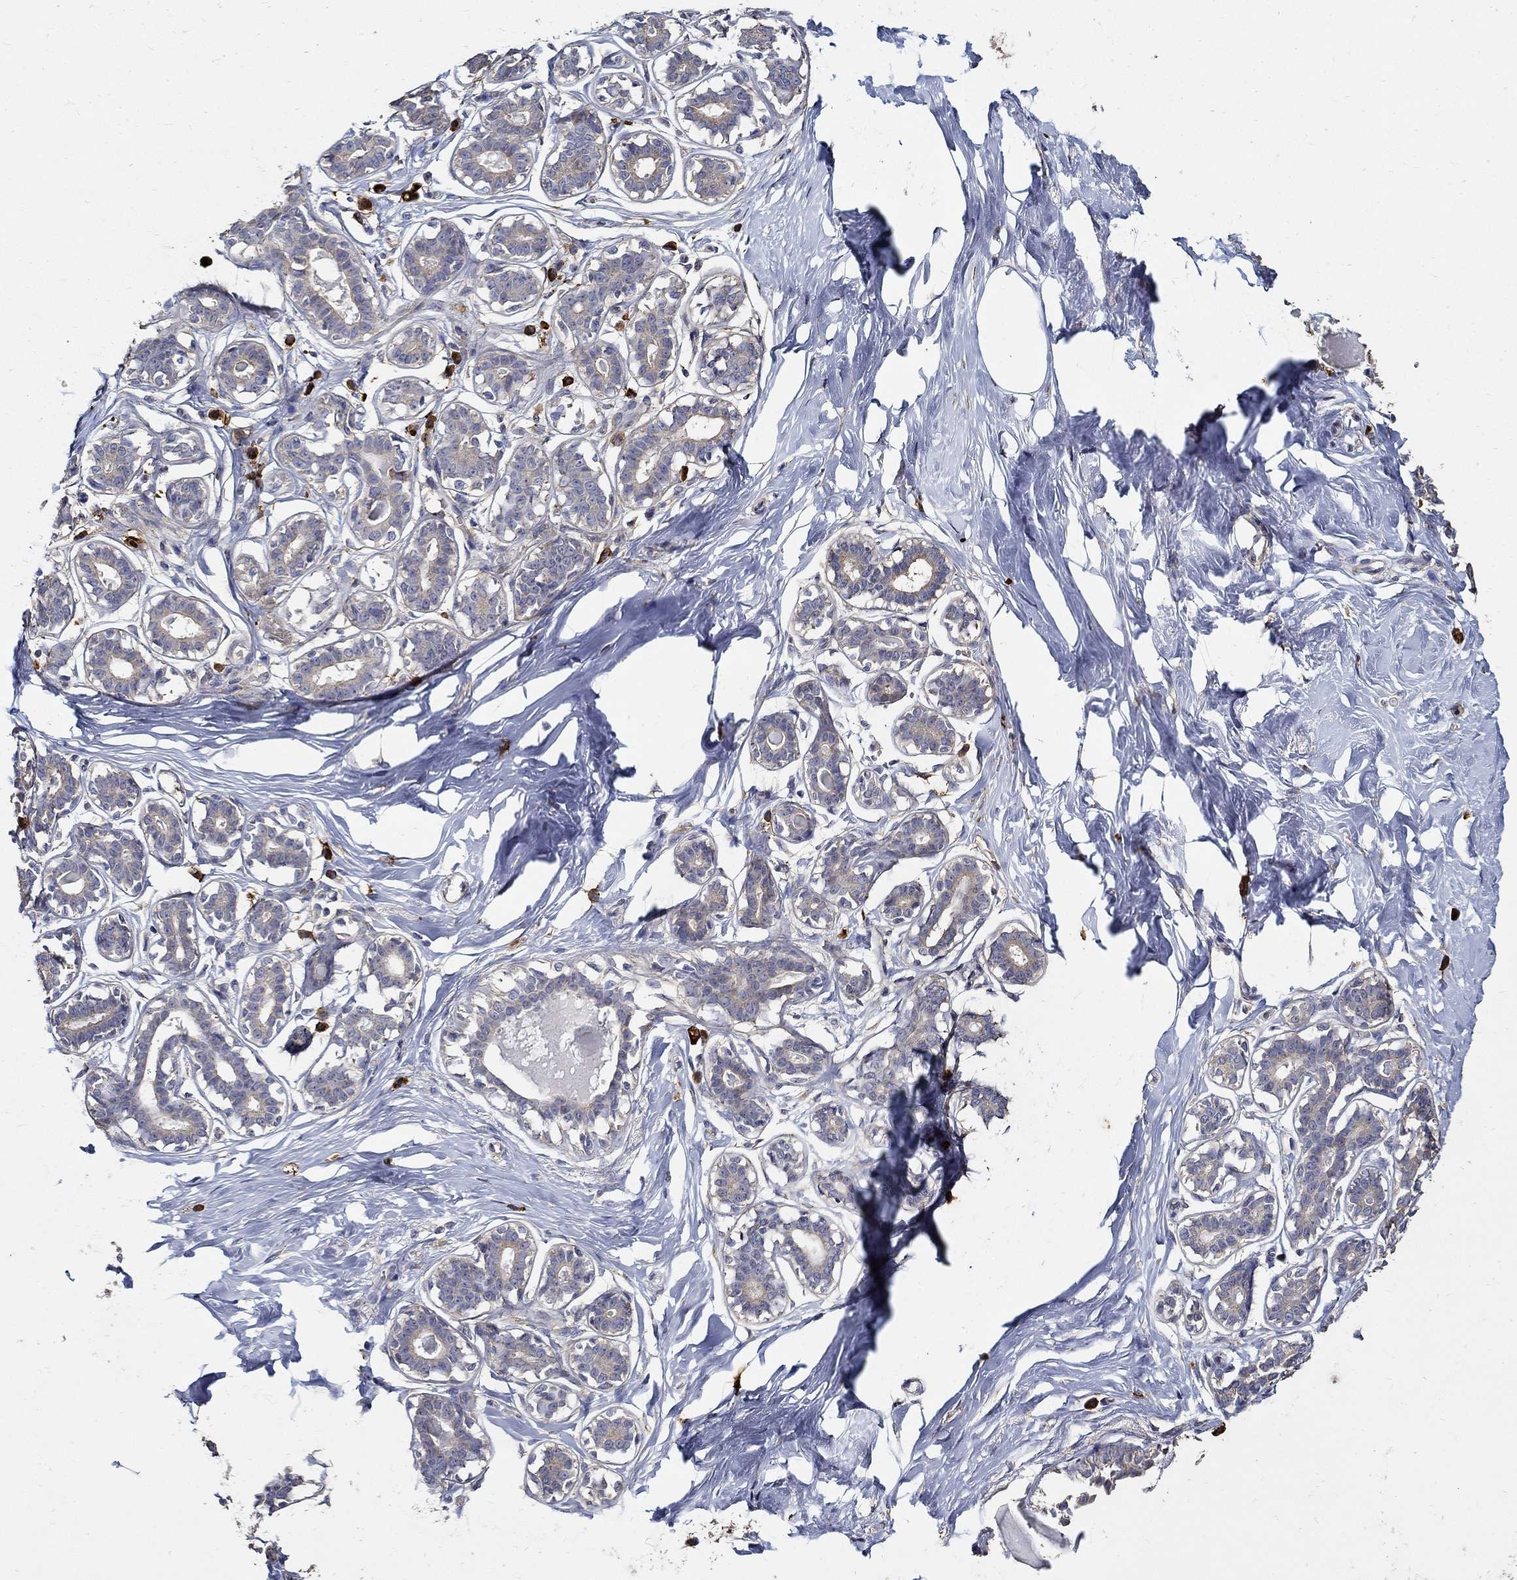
{"staining": {"intensity": "negative", "quantity": "none", "location": "none"}, "tissue": "breast", "cell_type": "Adipocytes", "image_type": "normal", "snomed": [{"axis": "morphology", "description": "Normal tissue, NOS"}, {"axis": "morphology", "description": "Lobular carcinoma, in situ"}, {"axis": "topography", "description": "Breast"}], "caption": "Adipocytes show no significant expression in unremarkable breast. (DAB immunohistochemistry (IHC) with hematoxylin counter stain).", "gene": "EMILIN3", "patient": {"sex": "female", "age": 35}}